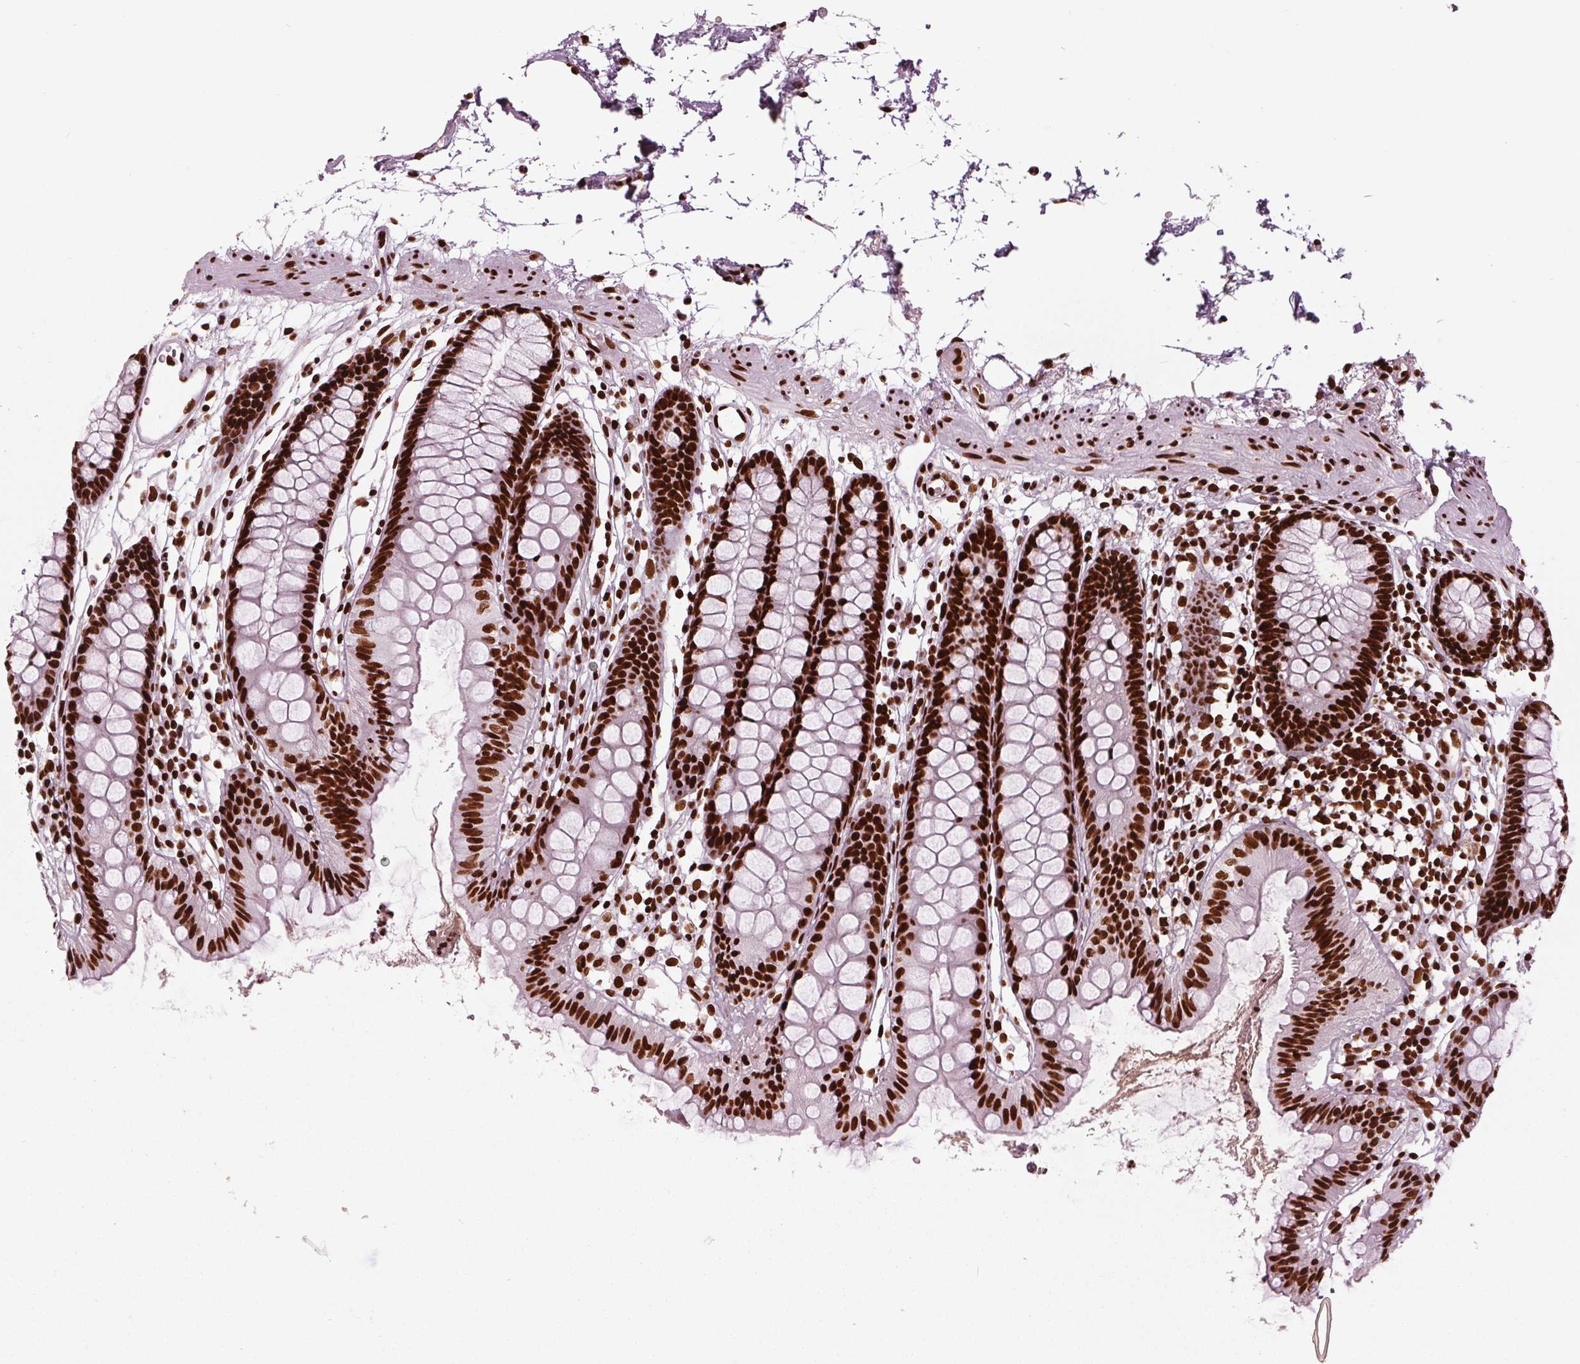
{"staining": {"intensity": "strong", "quantity": ">75%", "location": "nuclear"}, "tissue": "colon", "cell_type": "Endothelial cells", "image_type": "normal", "snomed": [{"axis": "morphology", "description": "Normal tissue, NOS"}, {"axis": "topography", "description": "Colon"}], "caption": "This photomicrograph displays immunohistochemistry (IHC) staining of benign human colon, with high strong nuclear positivity in approximately >75% of endothelial cells.", "gene": "BRD4", "patient": {"sex": "female", "age": 84}}